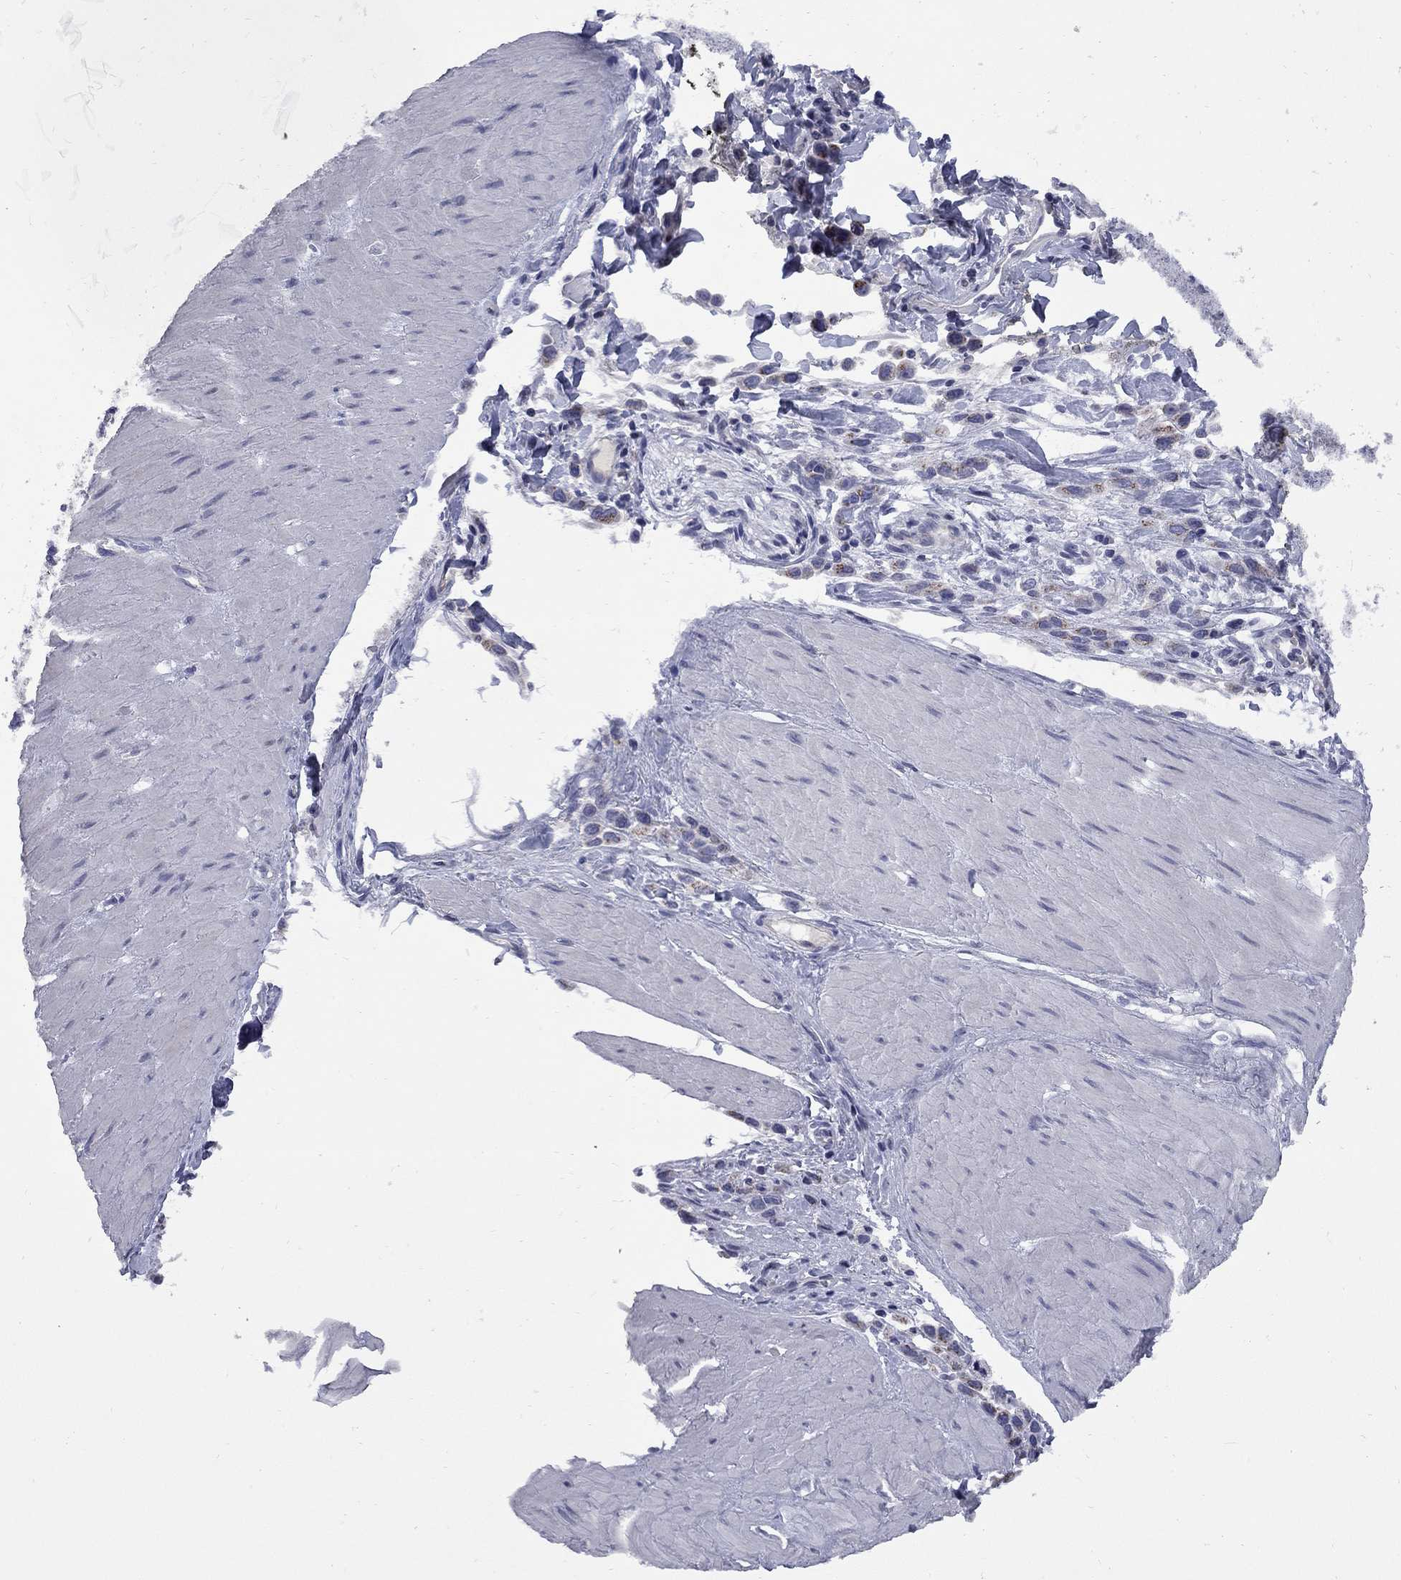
{"staining": {"intensity": "moderate", "quantity": "<25%", "location": "cytoplasmic/membranous"}, "tissue": "stomach cancer", "cell_type": "Tumor cells", "image_type": "cancer", "snomed": [{"axis": "morphology", "description": "Adenocarcinoma, NOS"}, {"axis": "topography", "description": "Stomach"}], "caption": "Protein expression analysis of human stomach adenocarcinoma reveals moderate cytoplasmic/membranous positivity in about <25% of tumor cells.", "gene": "HTR4", "patient": {"sex": "male", "age": 47}}